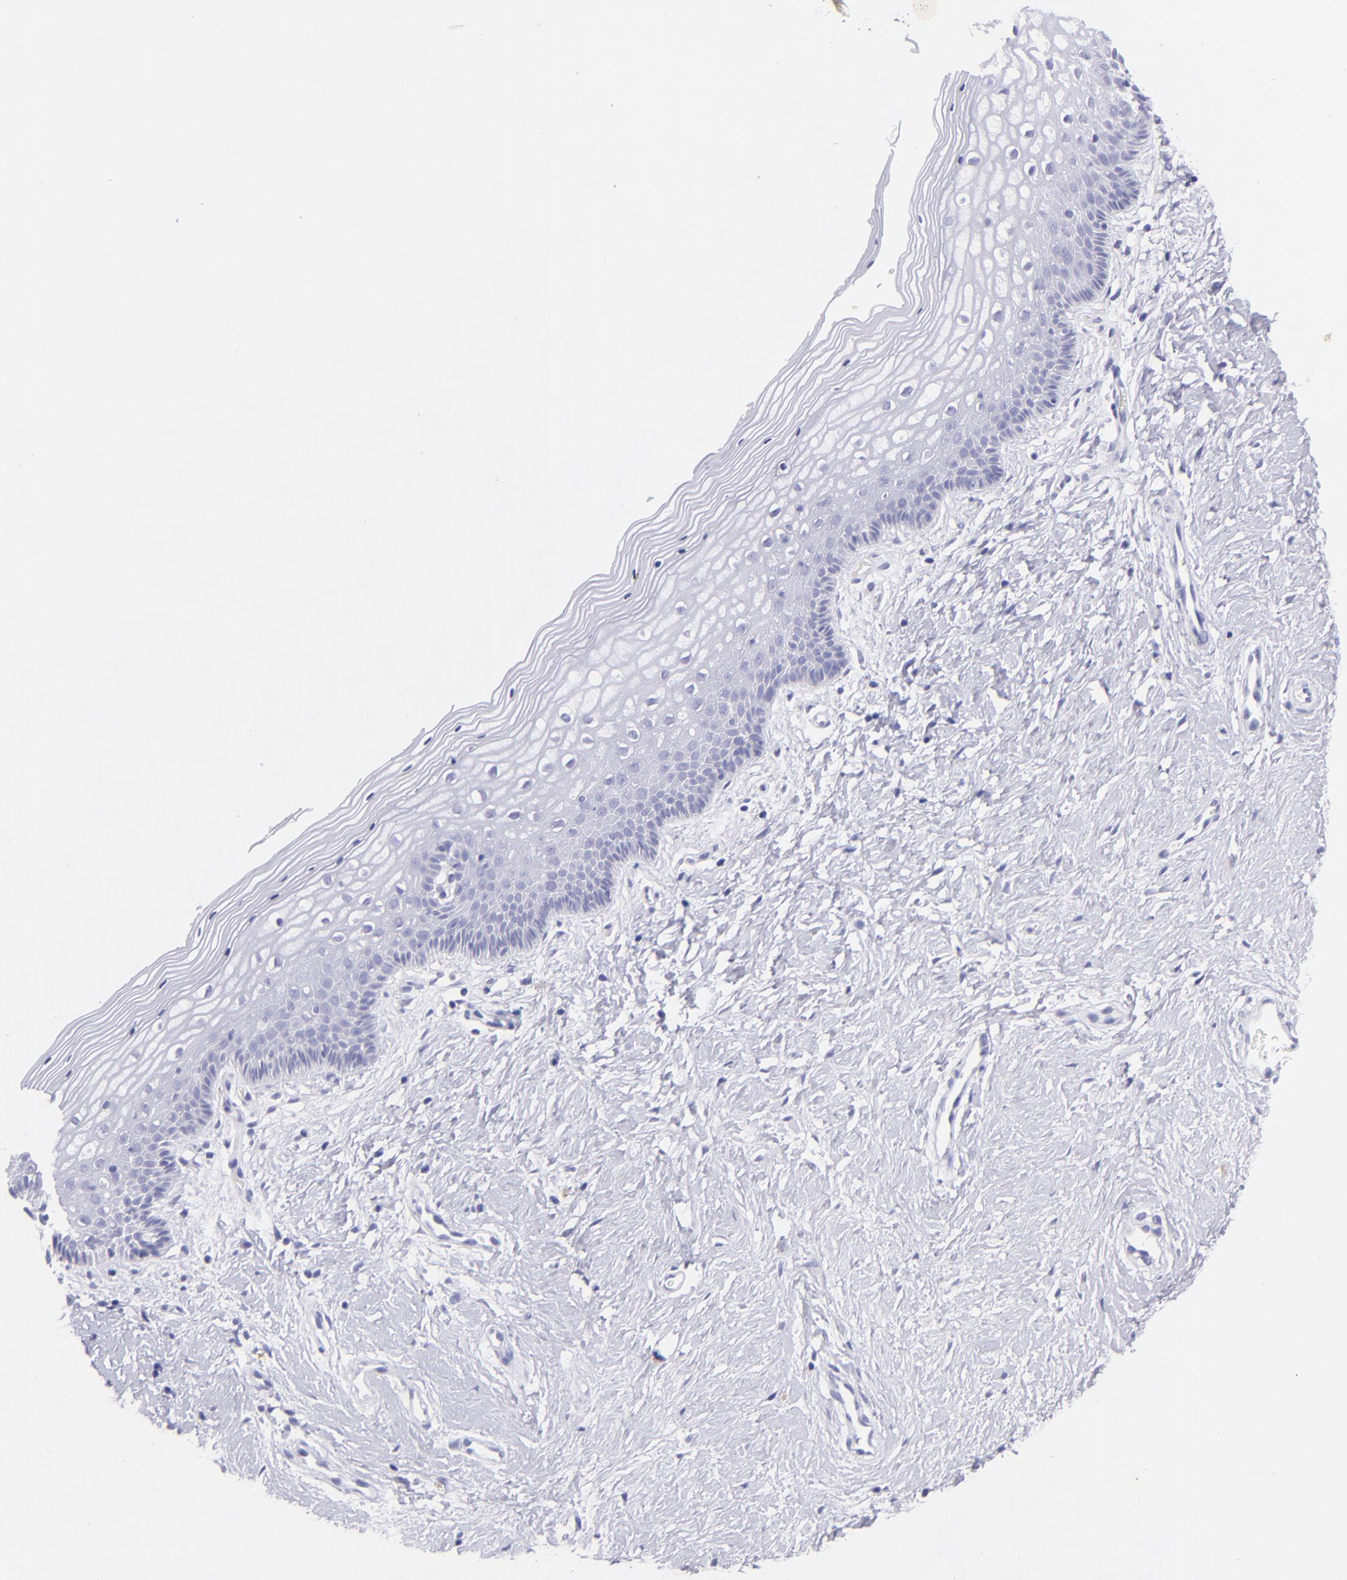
{"staining": {"intensity": "negative", "quantity": "none", "location": "none"}, "tissue": "vagina", "cell_type": "Squamous epithelial cells", "image_type": "normal", "snomed": [{"axis": "morphology", "description": "Normal tissue, NOS"}, {"axis": "topography", "description": "Vagina"}], "caption": "Immunohistochemistry image of benign vagina stained for a protein (brown), which demonstrates no positivity in squamous epithelial cells. Nuclei are stained in blue.", "gene": "PIP", "patient": {"sex": "female", "age": 46}}